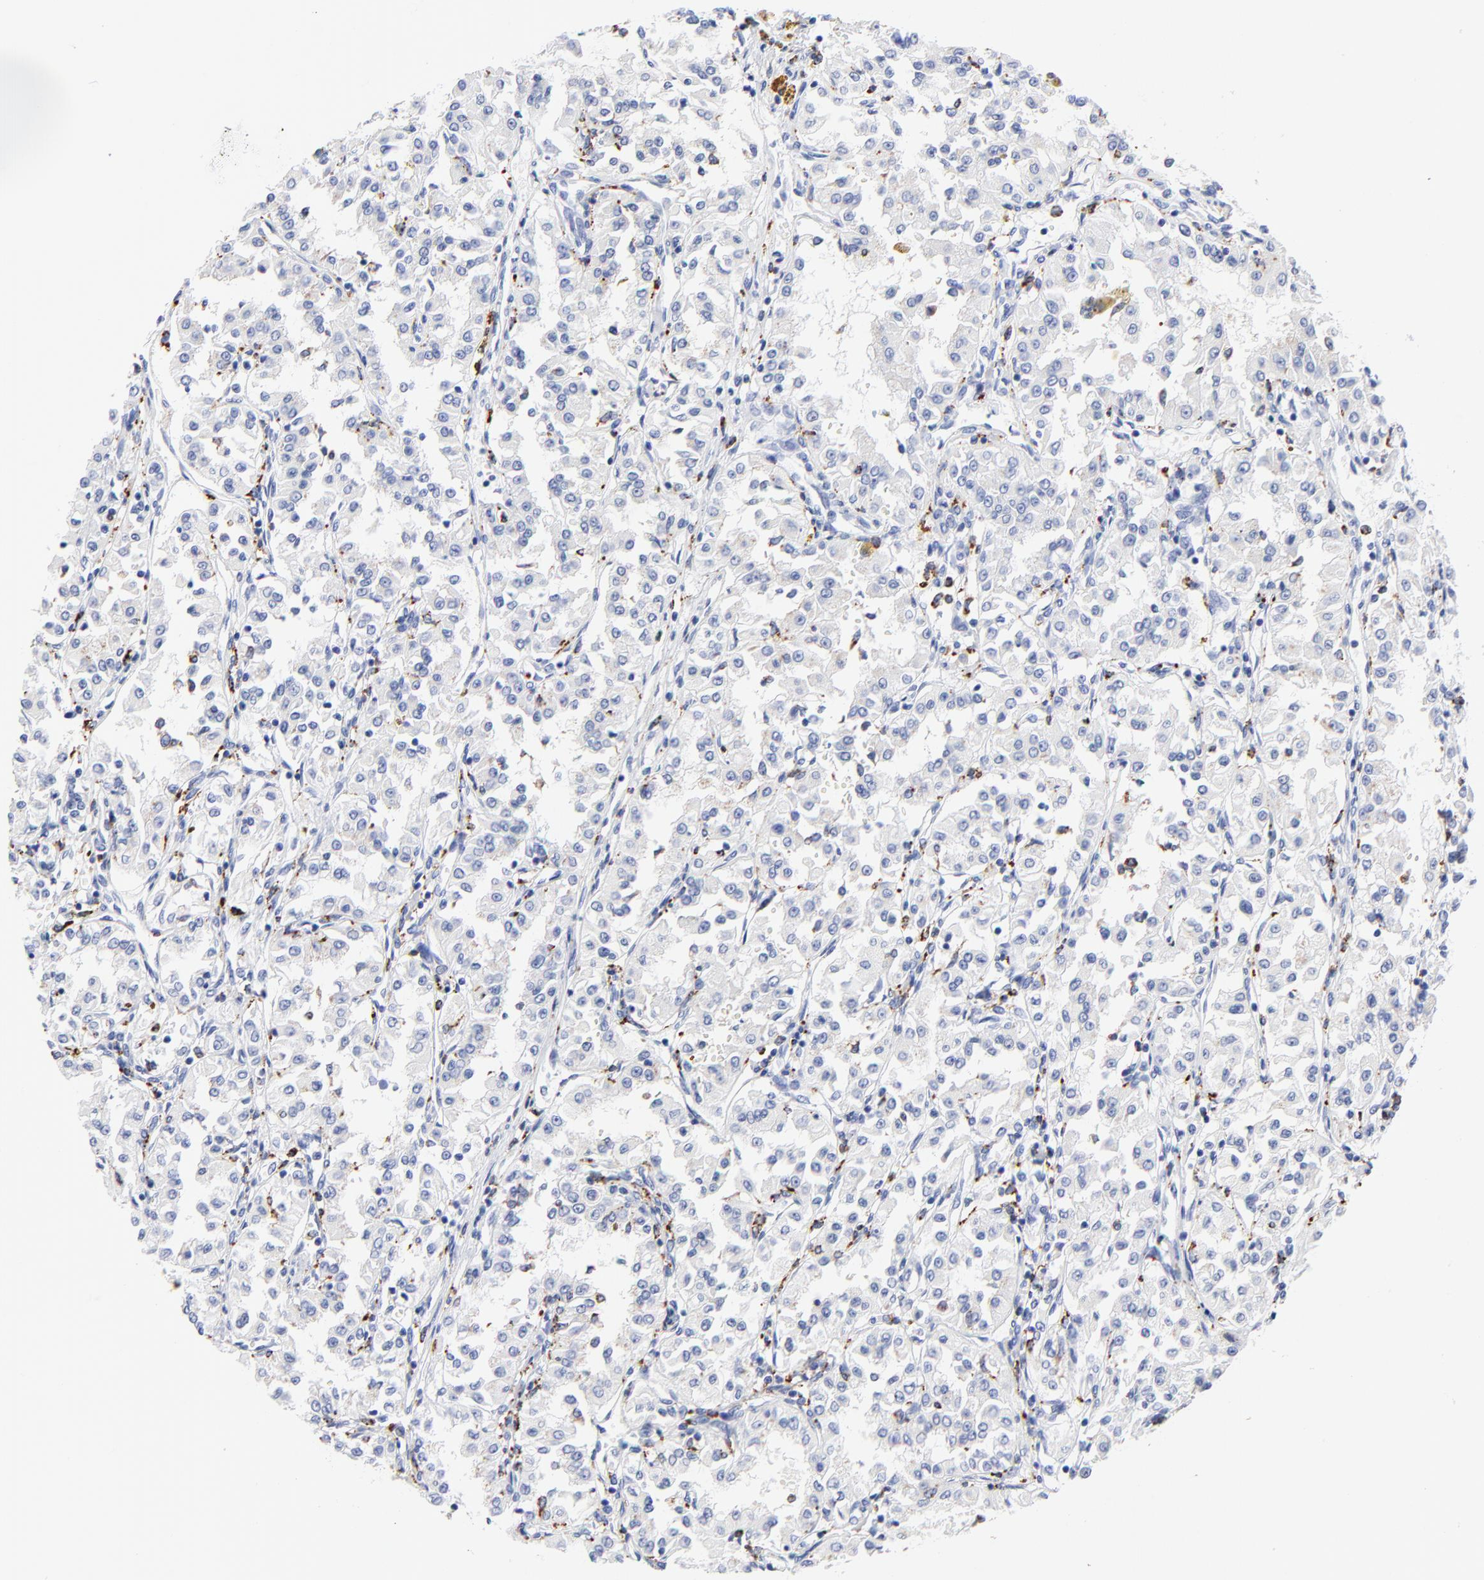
{"staining": {"intensity": "negative", "quantity": "none", "location": "none"}, "tissue": "renal cancer", "cell_type": "Tumor cells", "image_type": "cancer", "snomed": [{"axis": "morphology", "description": "Adenocarcinoma, NOS"}, {"axis": "topography", "description": "Kidney"}], "caption": "Immunohistochemistry (IHC) of adenocarcinoma (renal) demonstrates no expression in tumor cells.", "gene": "CPVL", "patient": {"sex": "male", "age": 78}}